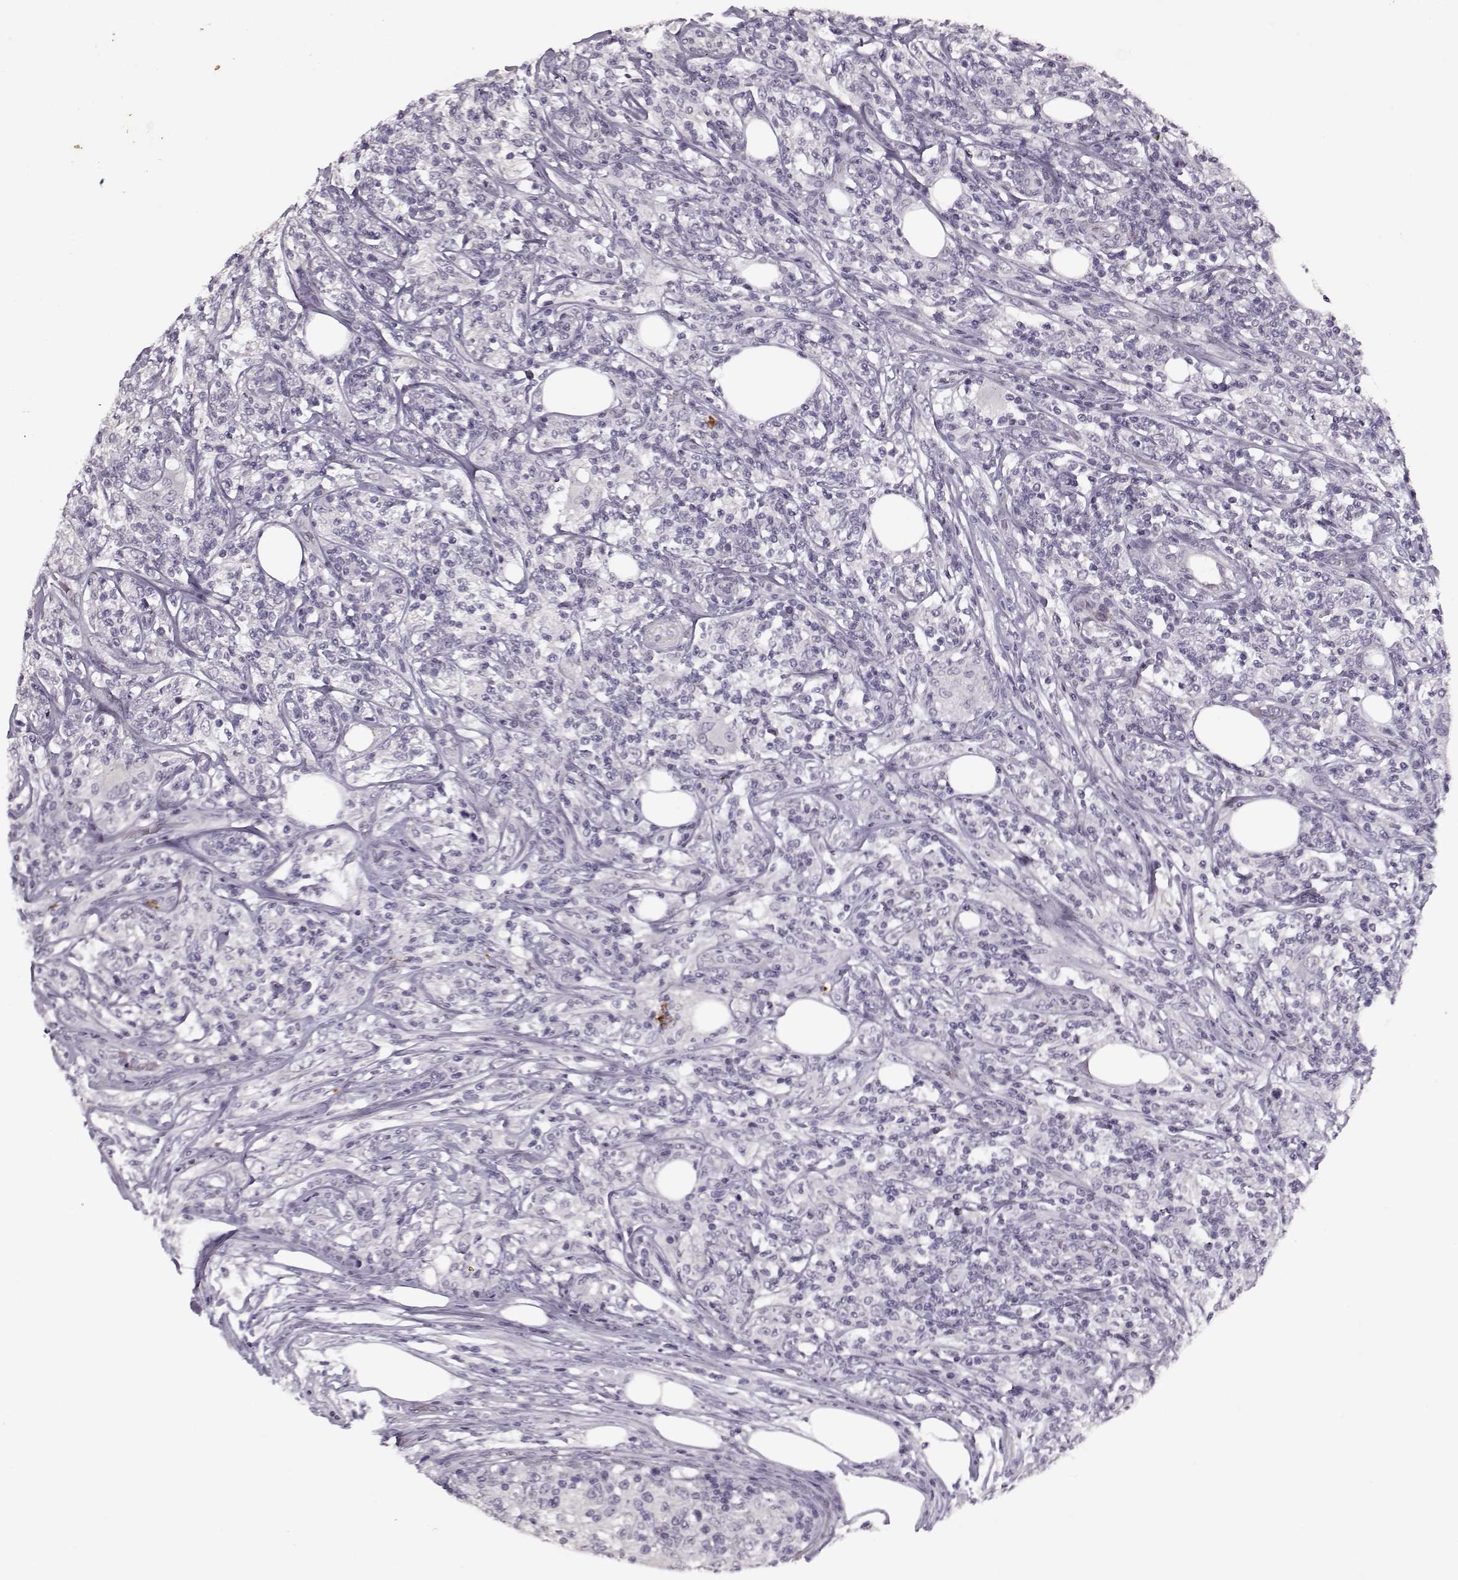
{"staining": {"intensity": "negative", "quantity": "none", "location": "none"}, "tissue": "lymphoma", "cell_type": "Tumor cells", "image_type": "cancer", "snomed": [{"axis": "morphology", "description": "Malignant lymphoma, non-Hodgkin's type, High grade"}, {"axis": "topography", "description": "Lymph node"}], "caption": "An image of human malignant lymphoma, non-Hodgkin's type (high-grade) is negative for staining in tumor cells.", "gene": "KRT9", "patient": {"sex": "female", "age": 84}}